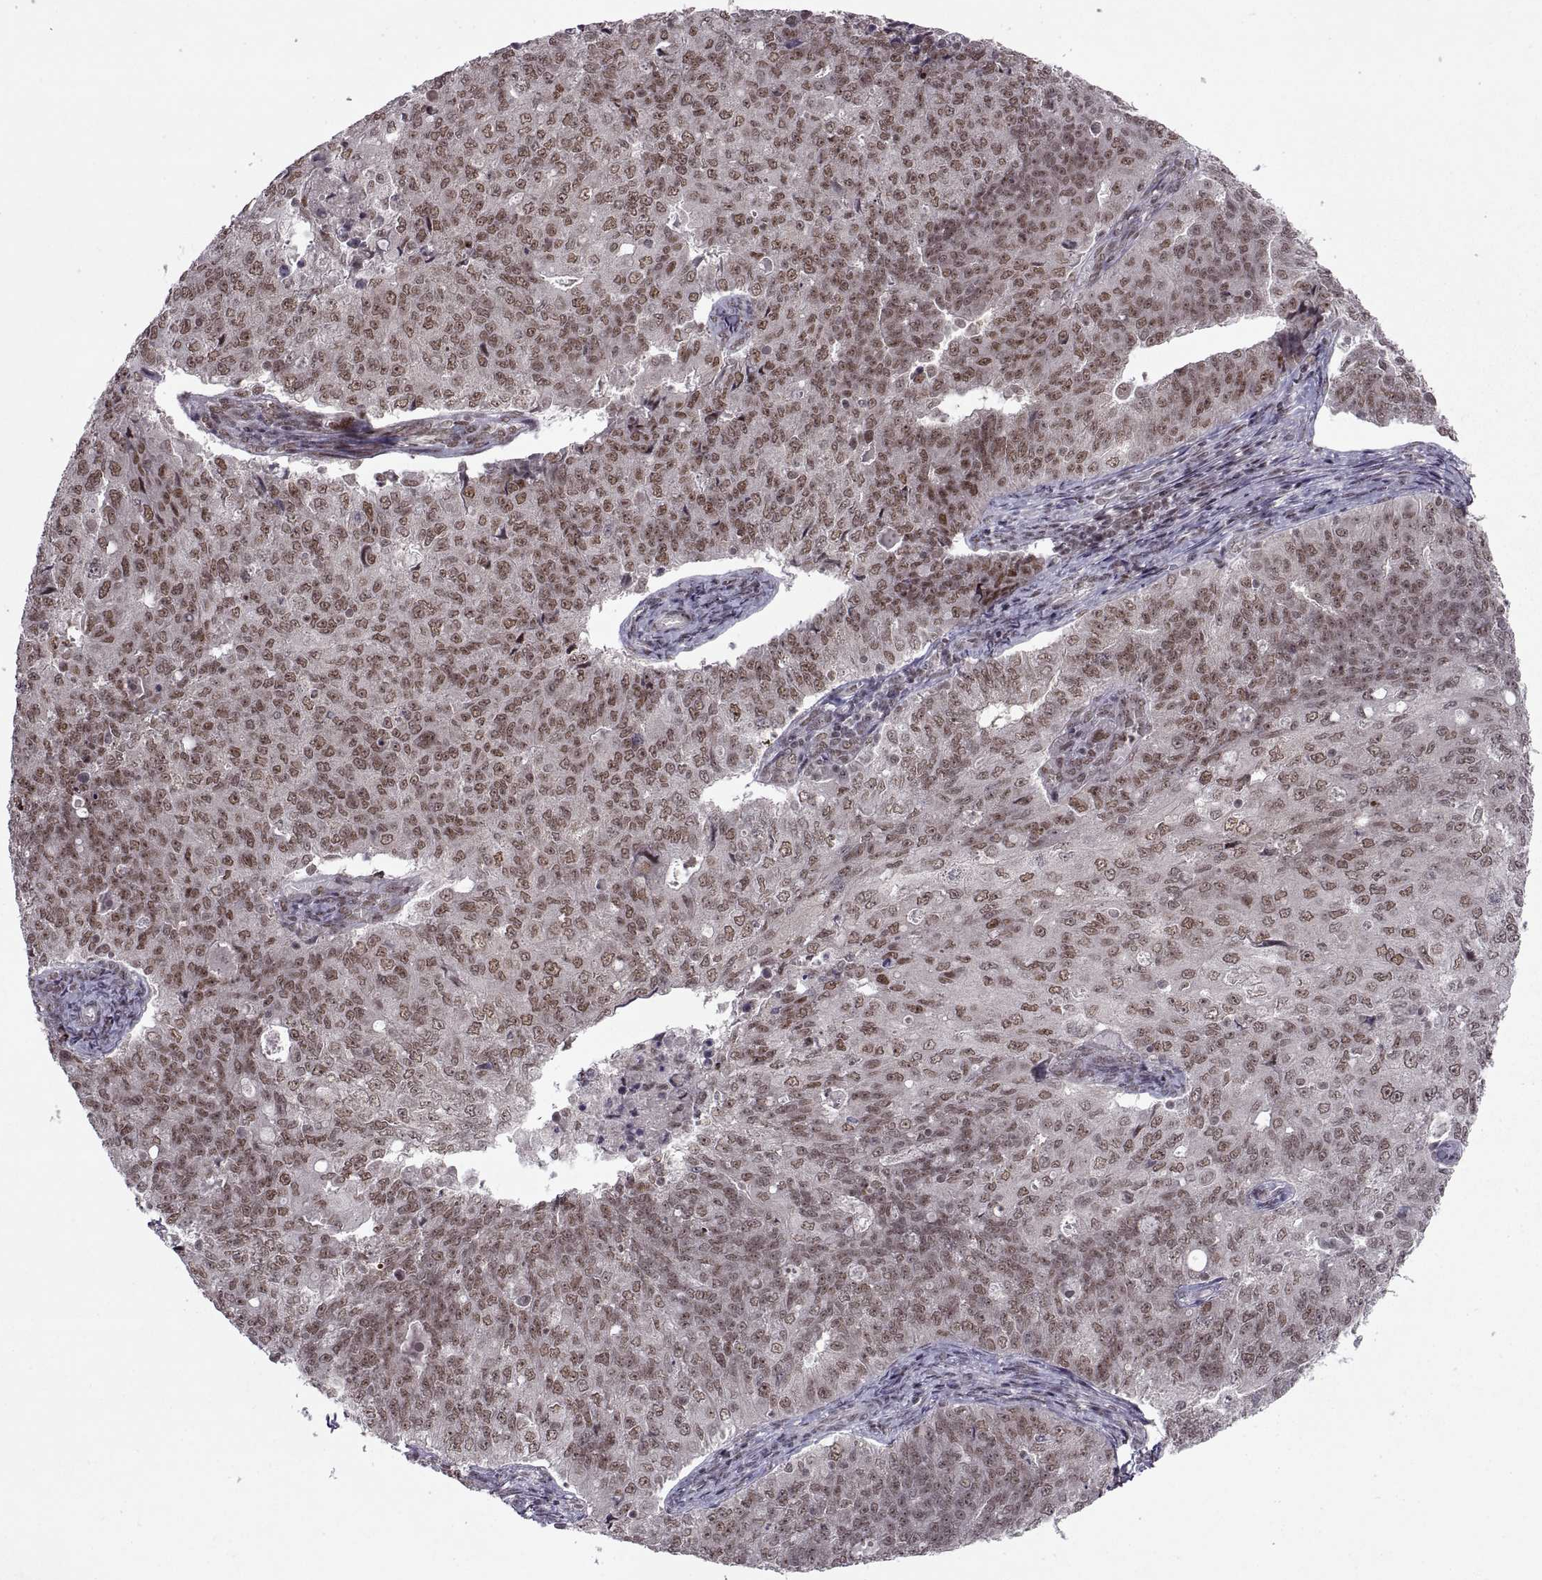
{"staining": {"intensity": "moderate", "quantity": ">75%", "location": "nuclear"}, "tissue": "endometrial cancer", "cell_type": "Tumor cells", "image_type": "cancer", "snomed": [{"axis": "morphology", "description": "Adenocarcinoma, NOS"}, {"axis": "topography", "description": "Endometrium"}], "caption": "Protein positivity by immunohistochemistry demonstrates moderate nuclear positivity in about >75% of tumor cells in endometrial adenocarcinoma. (IHC, brightfield microscopy, high magnification).", "gene": "MT1E", "patient": {"sex": "female", "age": 43}}